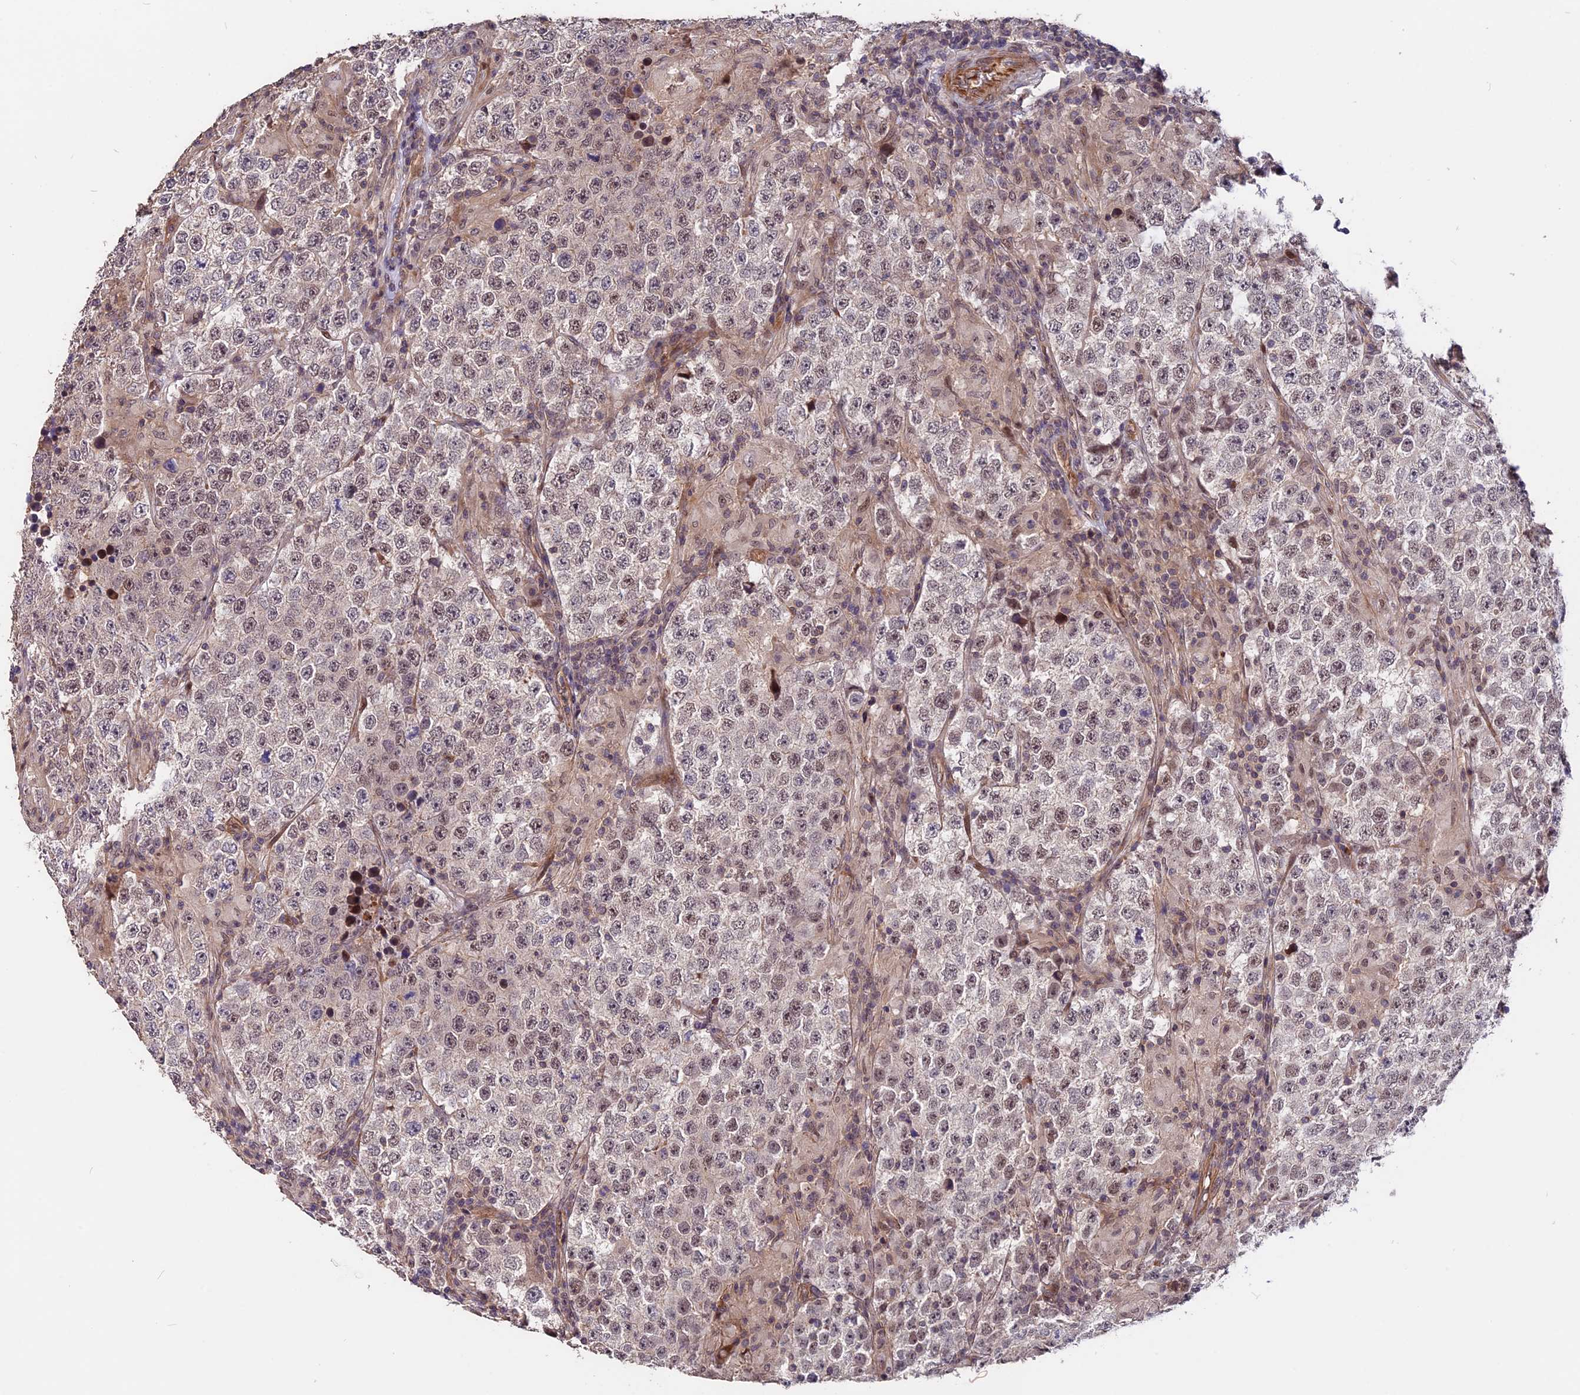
{"staining": {"intensity": "weak", "quantity": "<25%", "location": "nuclear"}, "tissue": "testis cancer", "cell_type": "Tumor cells", "image_type": "cancer", "snomed": [{"axis": "morphology", "description": "Normal tissue, NOS"}, {"axis": "morphology", "description": "Urothelial carcinoma, High grade"}, {"axis": "morphology", "description": "Seminoma, NOS"}, {"axis": "morphology", "description": "Carcinoma, Embryonal, NOS"}, {"axis": "topography", "description": "Urinary bladder"}, {"axis": "topography", "description": "Testis"}], "caption": "A histopathology image of human testis seminoma is negative for staining in tumor cells.", "gene": "ZC3H10", "patient": {"sex": "male", "age": 41}}